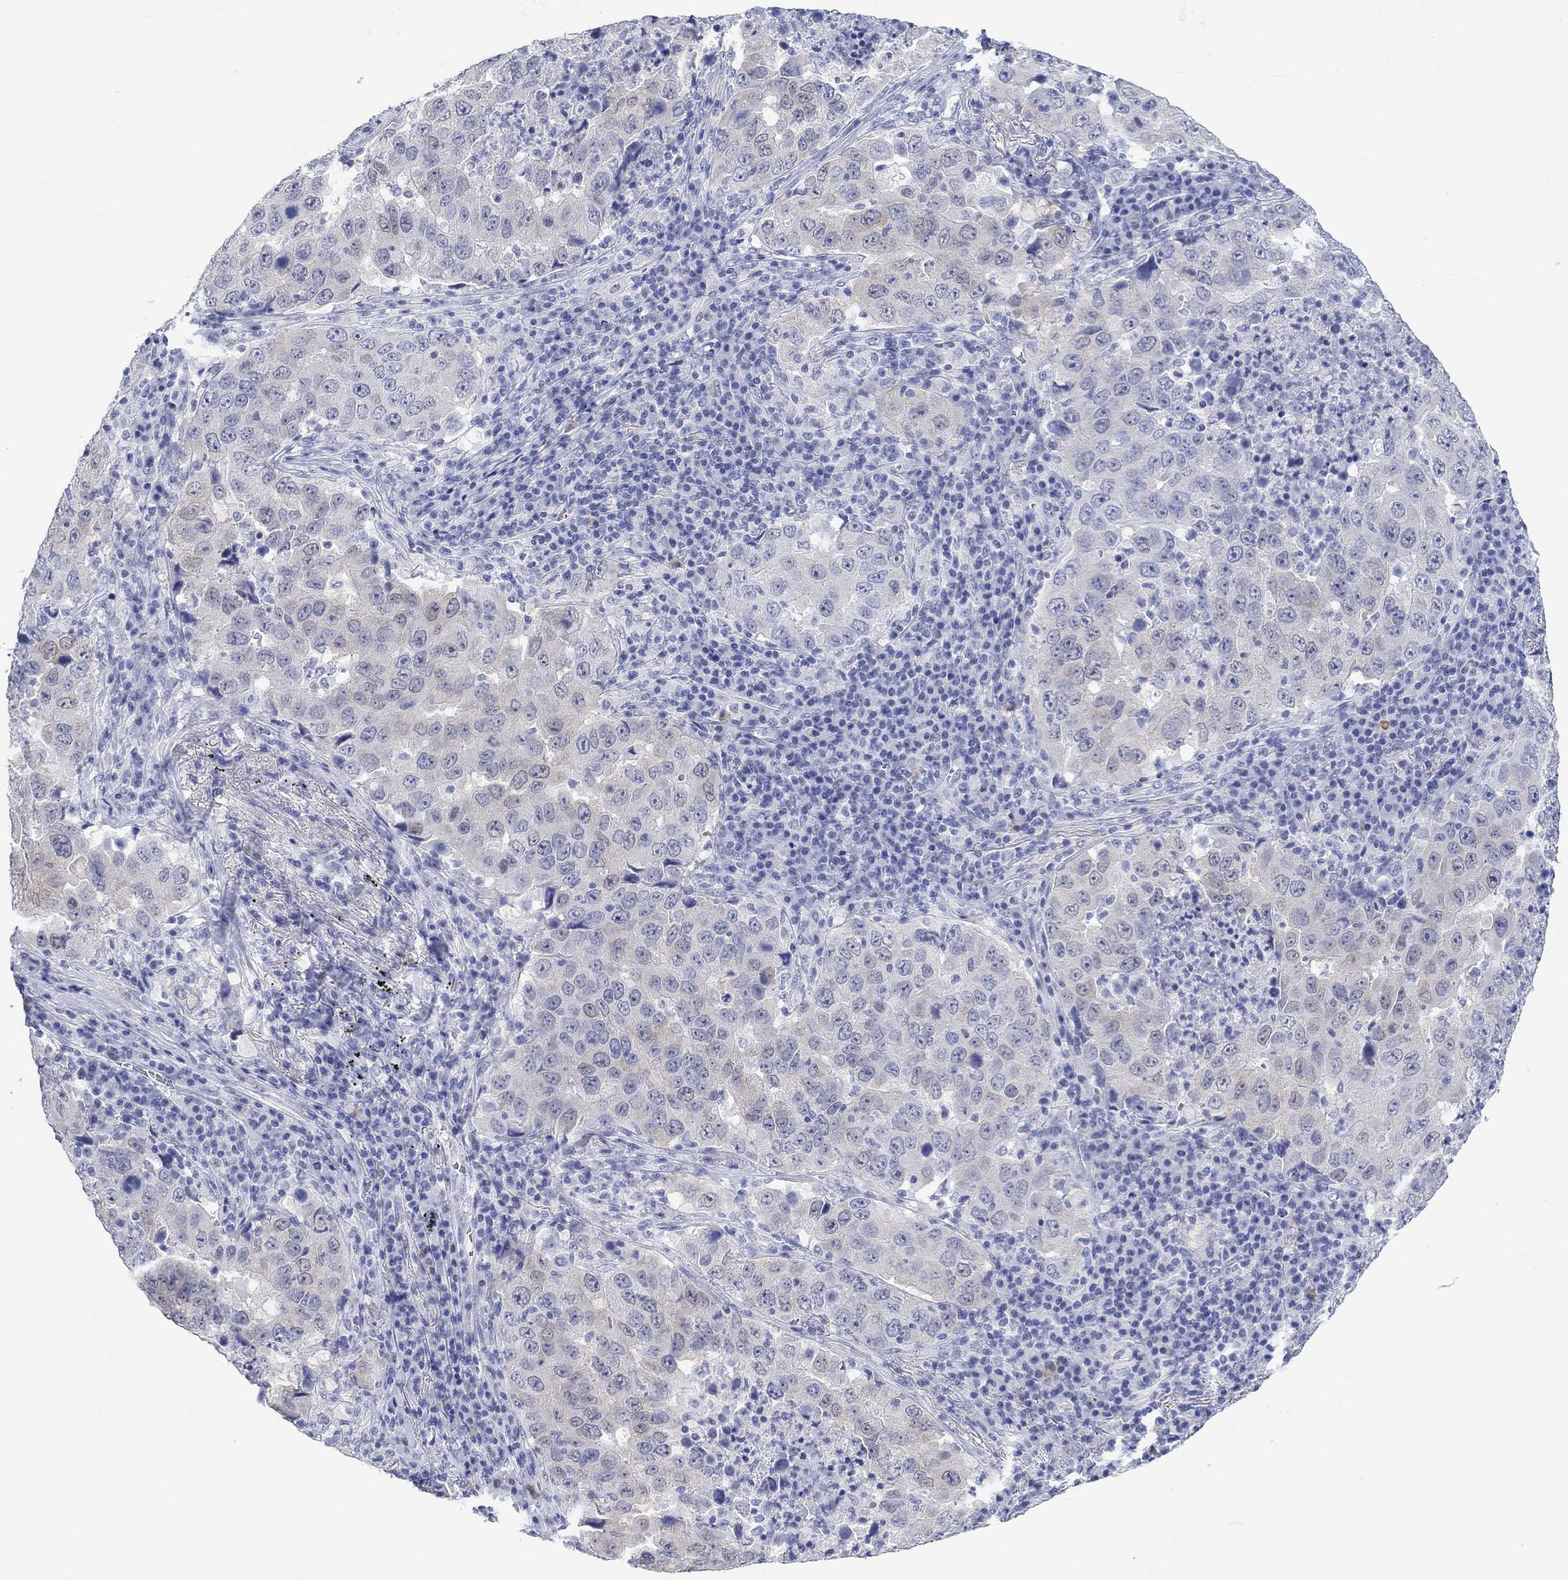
{"staining": {"intensity": "weak", "quantity": "<25%", "location": "cytoplasmic/membranous"}, "tissue": "lung cancer", "cell_type": "Tumor cells", "image_type": "cancer", "snomed": [{"axis": "morphology", "description": "Adenocarcinoma, NOS"}, {"axis": "topography", "description": "Lung"}], "caption": "IHC micrograph of neoplastic tissue: human adenocarcinoma (lung) stained with DAB reveals no significant protein staining in tumor cells. (DAB immunohistochemistry, high magnification).", "gene": "MSI1", "patient": {"sex": "male", "age": 73}}